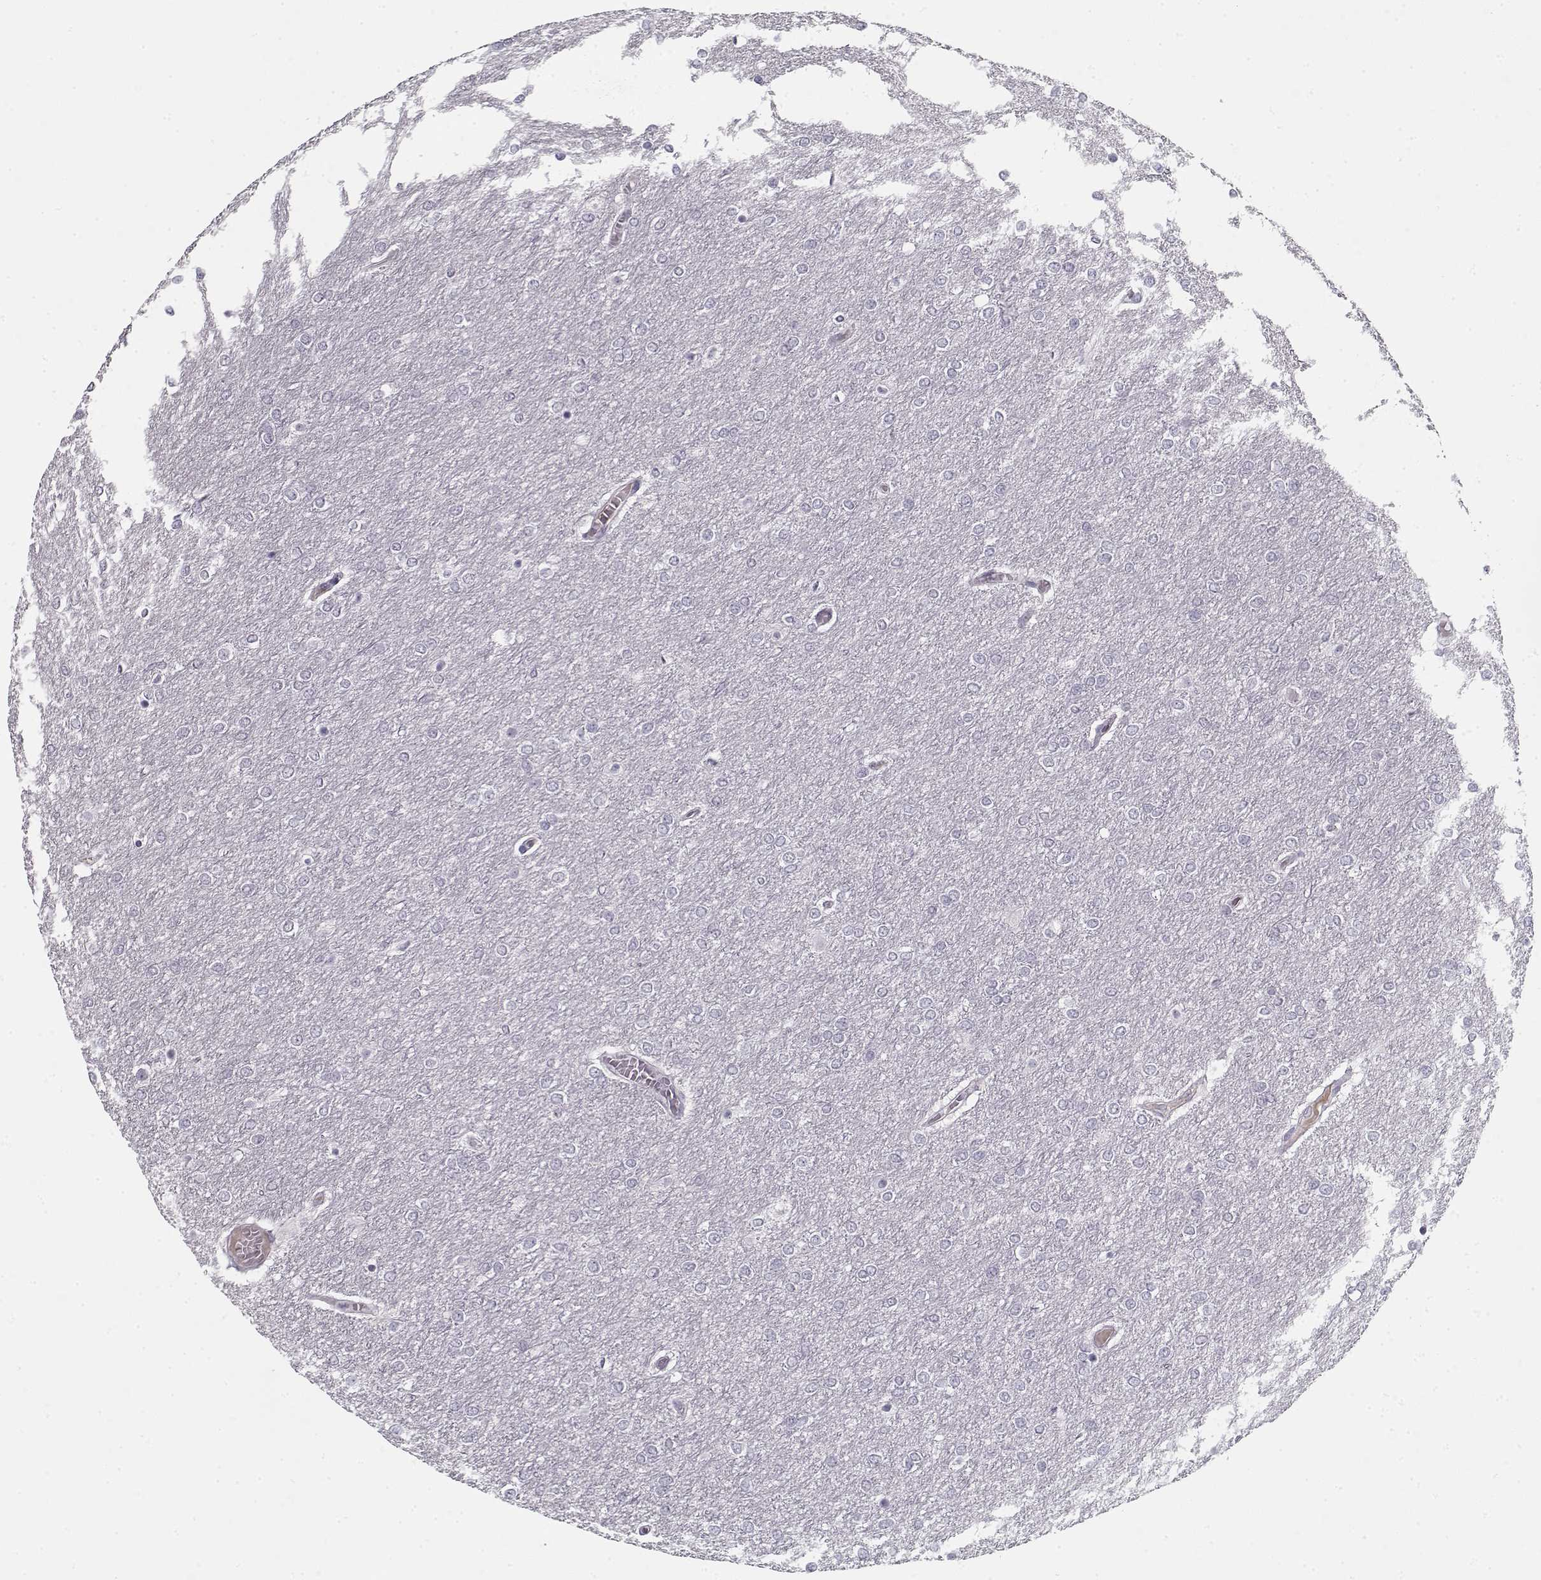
{"staining": {"intensity": "negative", "quantity": "none", "location": "none"}, "tissue": "glioma", "cell_type": "Tumor cells", "image_type": "cancer", "snomed": [{"axis": "morphology", "description": "Glioma, malignant, High grade"}, {"axis": "topography", "description": "Brain"}], "caption": "The micrograph displays no significant staining in tumor cells of malignant glioma (high-grade).", "gene": "SPACA9", "patient": {"sex": "female", "age": 61}}